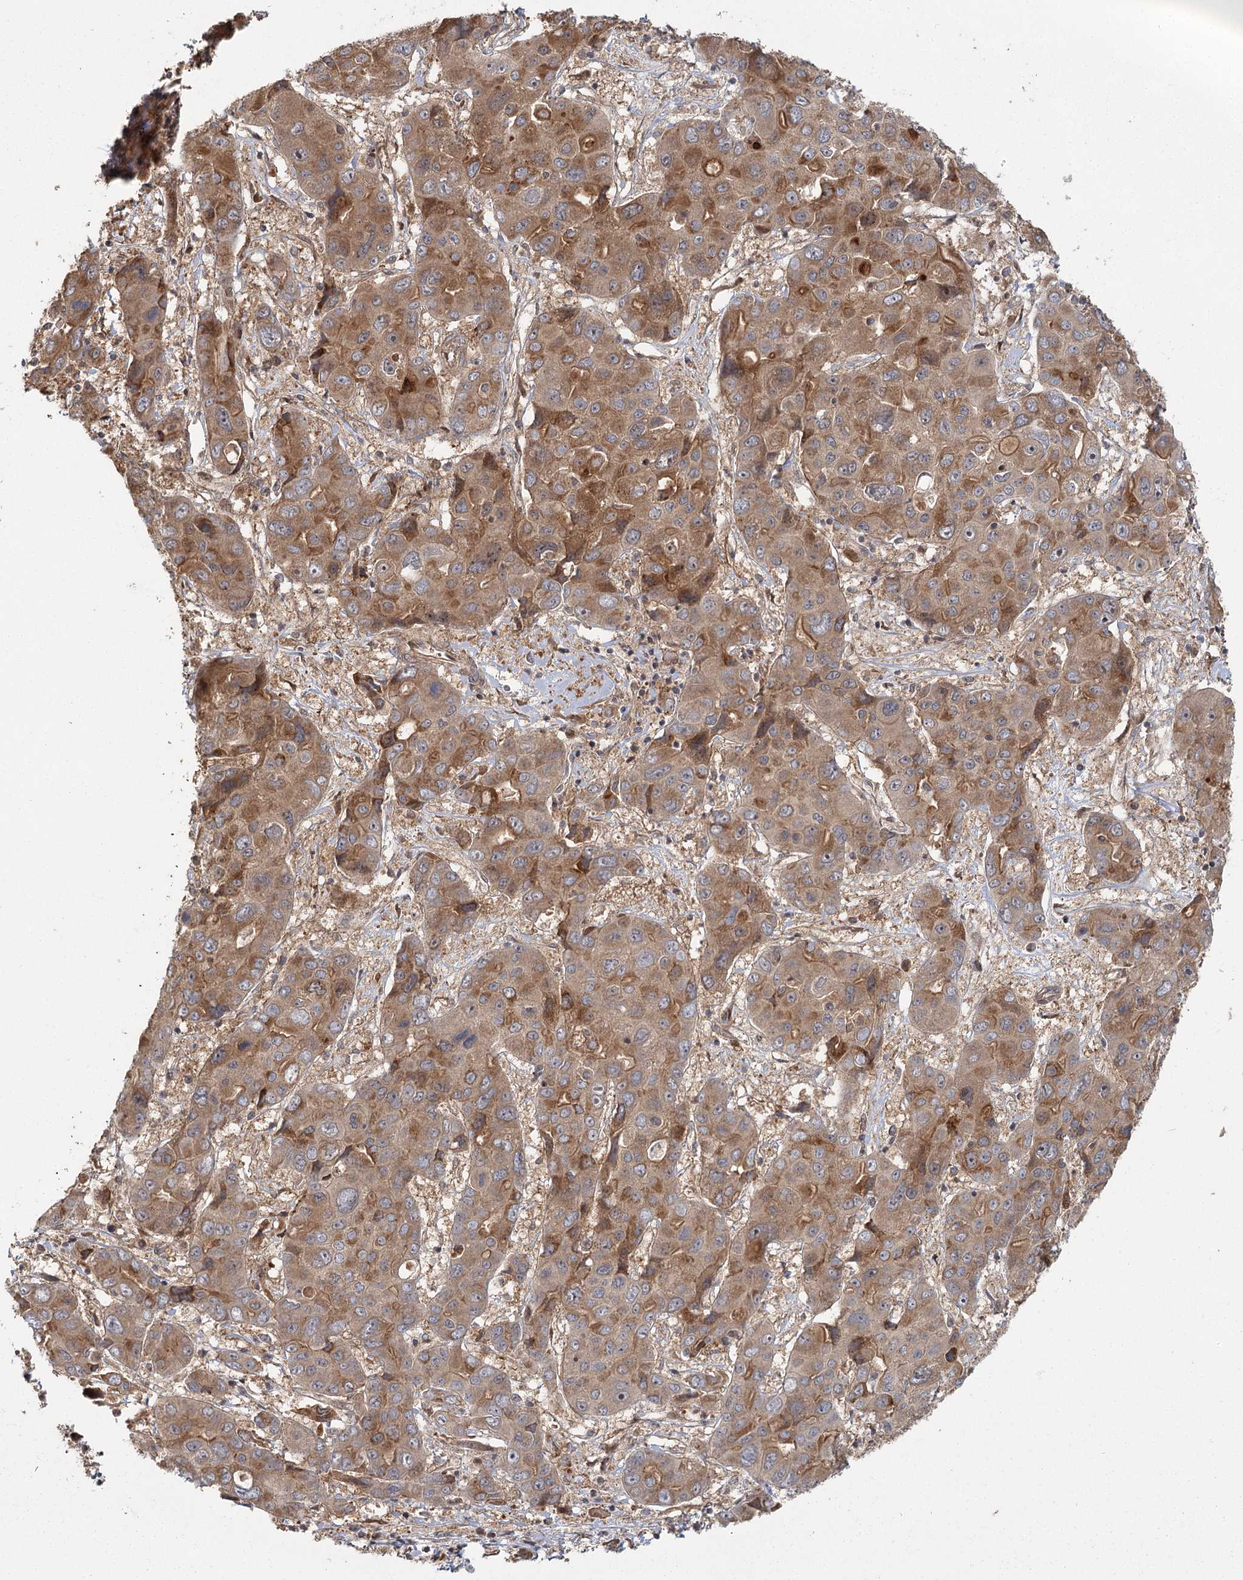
{"staining": {"intensity": "moderate", "quantity": ">75%", "location": "cytoplasmic/membranous"}, "tissue": "liver cancer", "cell_type": "Tumor cells", "image_type": "cancer", "snomed": [{"axis": "morphology", "description": "Cholangiocarcinoma"}, {"axis": "topography", "description": "Liver"}], "caption": "Immunohistochemistry of cholangiocarcinoma (liver) shows medium levels of moderate cytoplasmic/membranous expression in about >75% of tumor cells.", "gene": "RAPGEF6", "patient": {"sex": "male", "age": 67}}